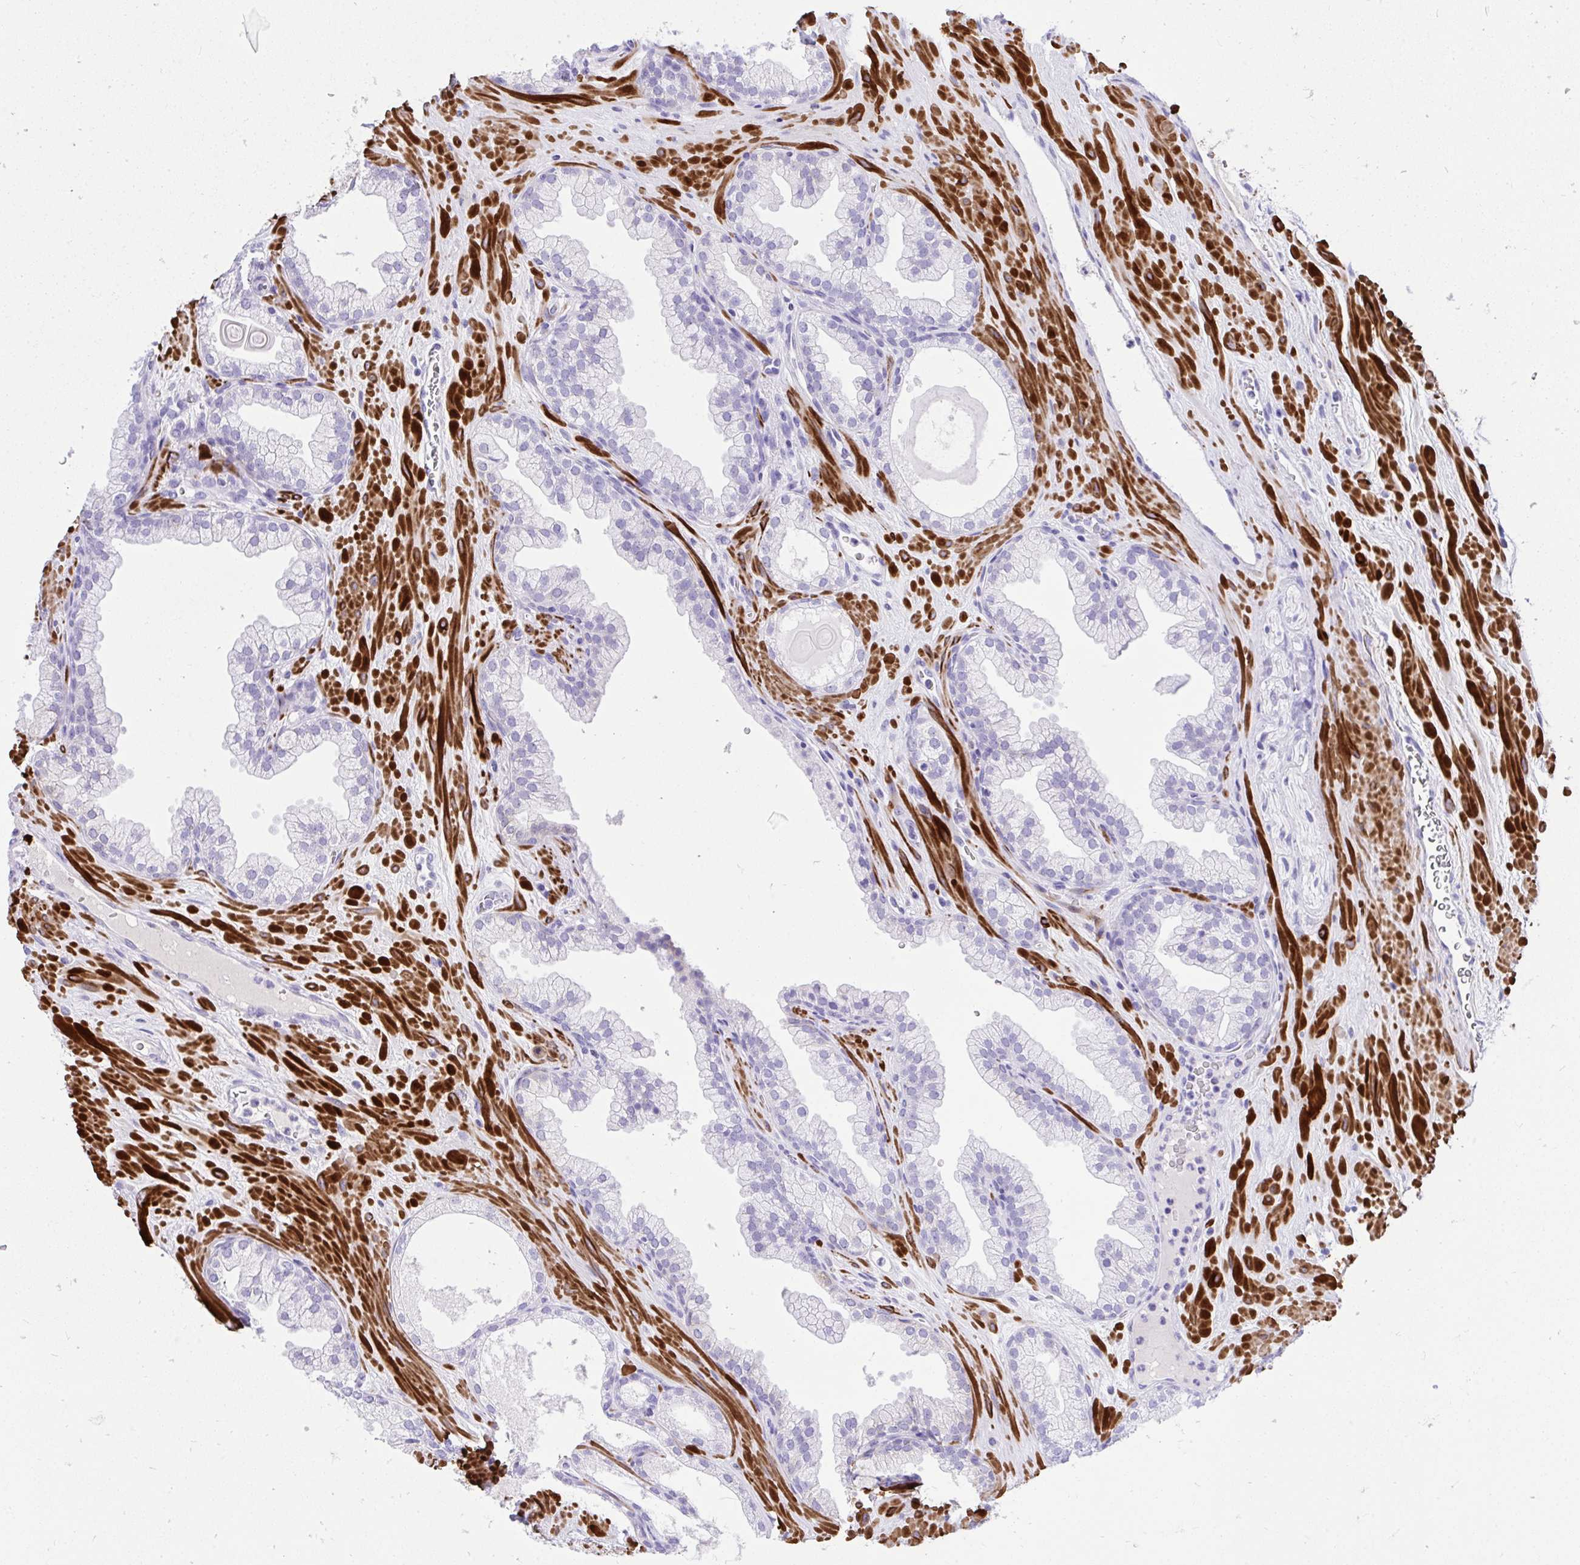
{"staining": {"intensity": "negative", "quantity": "none", "location": "none"}, "tissue": "prostate", "cell_type": "Glandular cells", "image_type": "normal", "snomed": [{"axis": "morphology", "description": "Normal tissue, NOS"}, {"axis": "topography", "description": "Prostate"}, {"axis": "topography", "description": "Peripheral nerve tissue"}], "caption": "High magnification brightfield microscopy of unremarkable prostate stained with DAB (brown) and counterstained with hematoxylin (blue): glandular cells show no significant expression.", "gene": "KCNN4", "patient": {"sex": "male", "age": 61}}